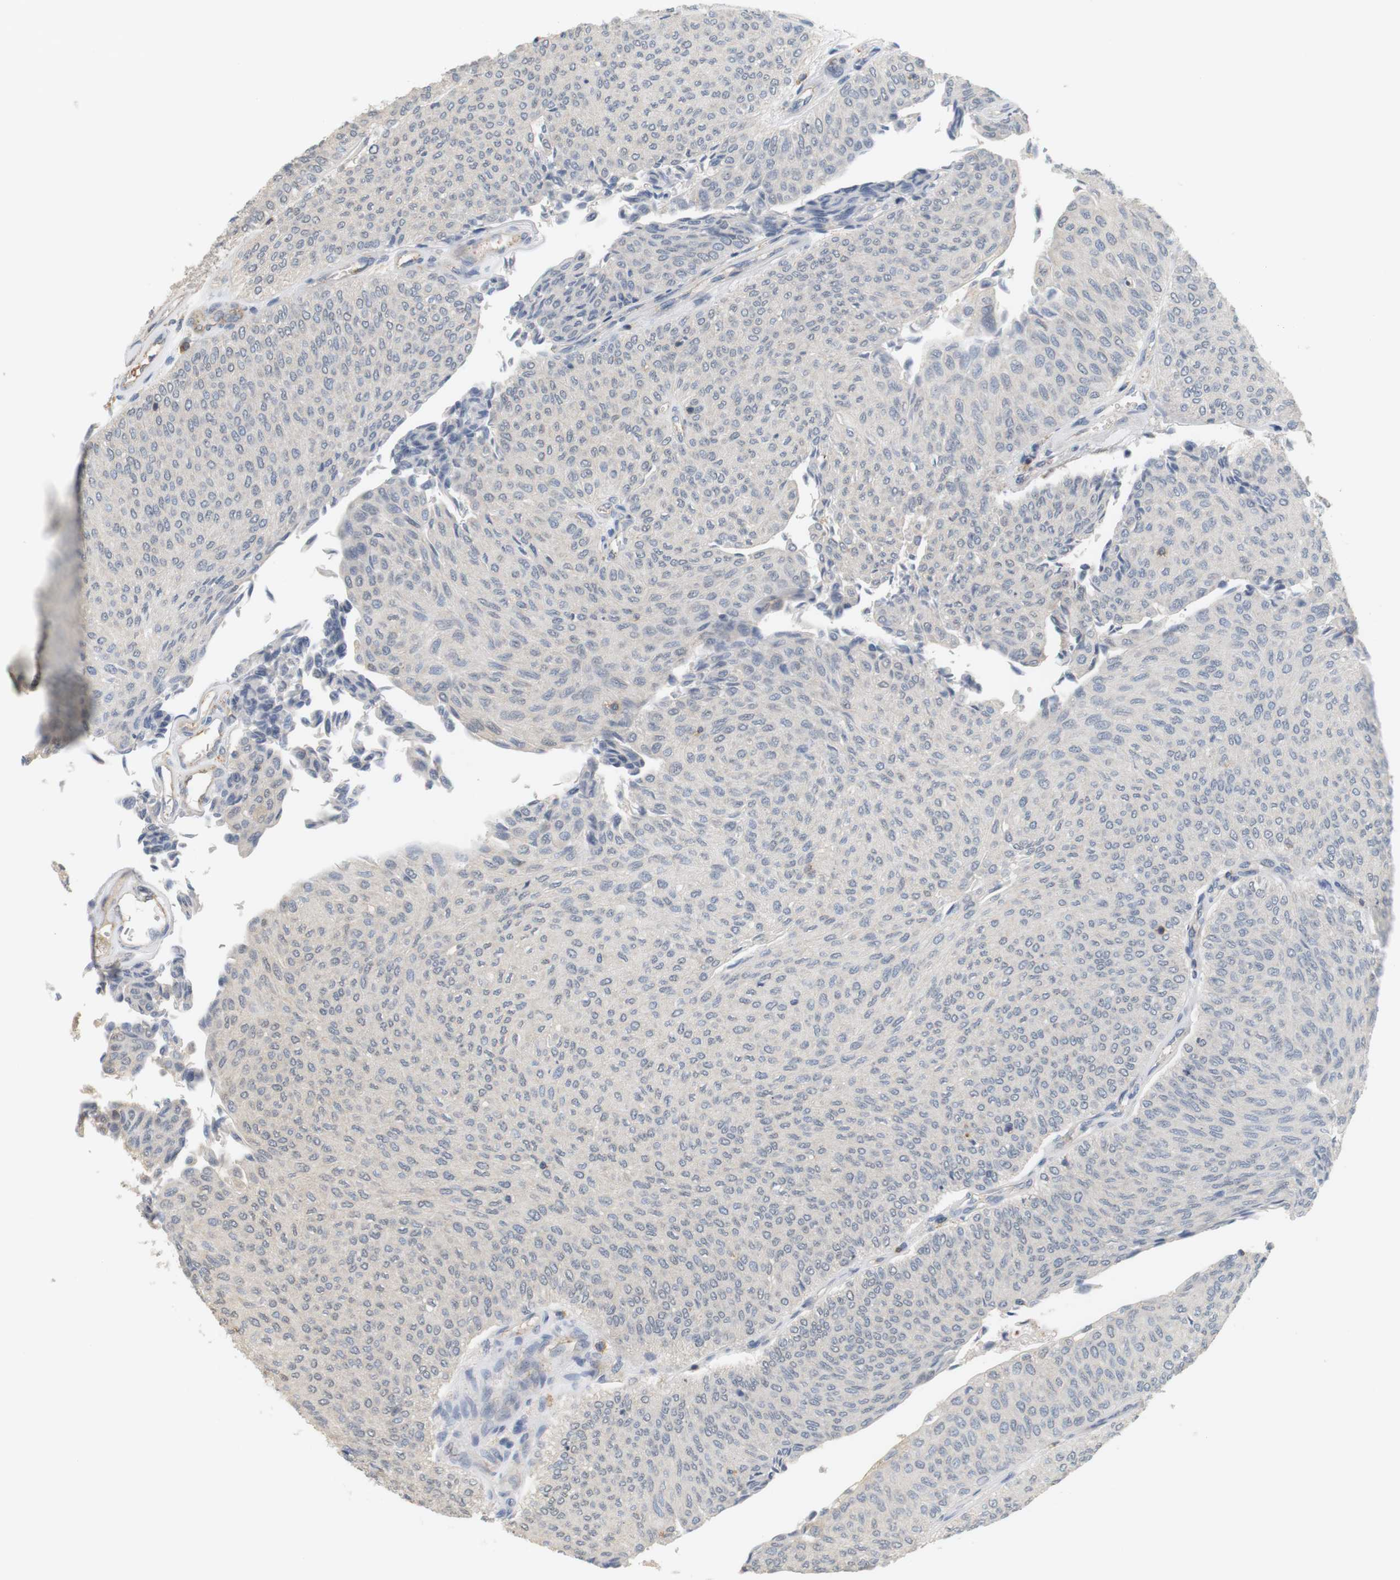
{"staining": {"intensity": "negative", "quantity": "none", "location": "none"}, "tissue": "urothelial cancer", "cell_type": "Tumor cells", "image_type": "cancer", "snomed": [{"axis": "morphology", "description": "Urothelial carcinoma, Low grade"}, {"axis": "topography", "description": "Urinary bladder"}], "caption": "Image shows no significant protein staining in tumor cells of urothelial cancer.", "gene": "OSR1", "patient": {"sex": "male", "age": 78}}